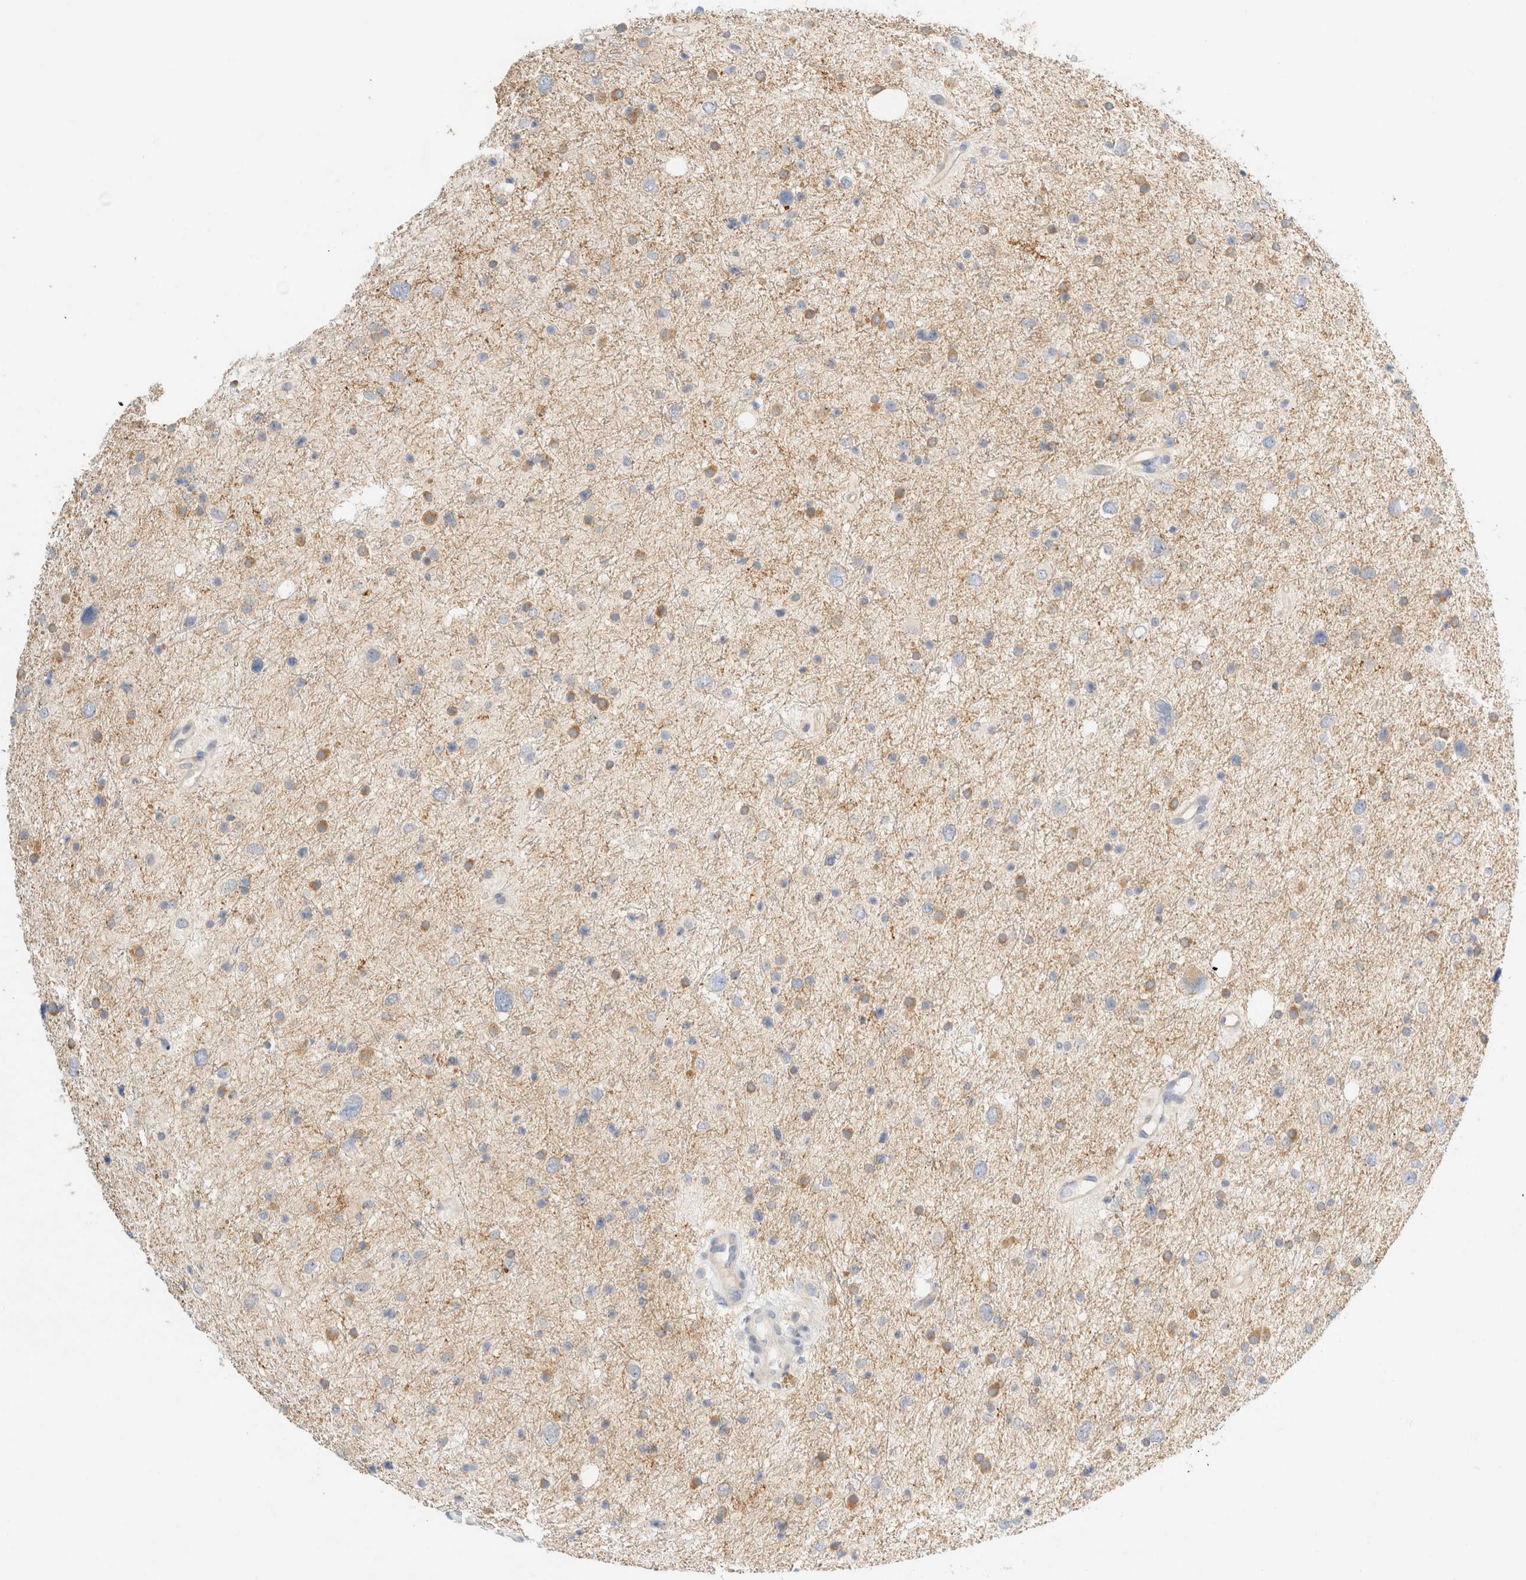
{"staining": {"intensity": "moderate", "quantity": "25%-75%", "location": "cytoplasmic/membranous"}, "tissue": "glioma", "cell_type": "Tumor cells", "image_type": "cancer", "snomed": [{"axis": "morphology", "description": "Glioma, malignant, Low grade"}, {"axis": "topography", "description": "Brain"}], "caption": "Low-grade glioma (malignant) stained for a protein demonstrates moderate cytoplasmic/membranous positivity in tumor cells. The staining was performed using DAB (3,3'-diaminobenzidine) to visualize the protein expression in brown, while the nuclei were stained in blue with hematoxylin (Magnification: 20x).", "gene": "SH3GLB2", "patient": {"sex": "female", "age": 37}}